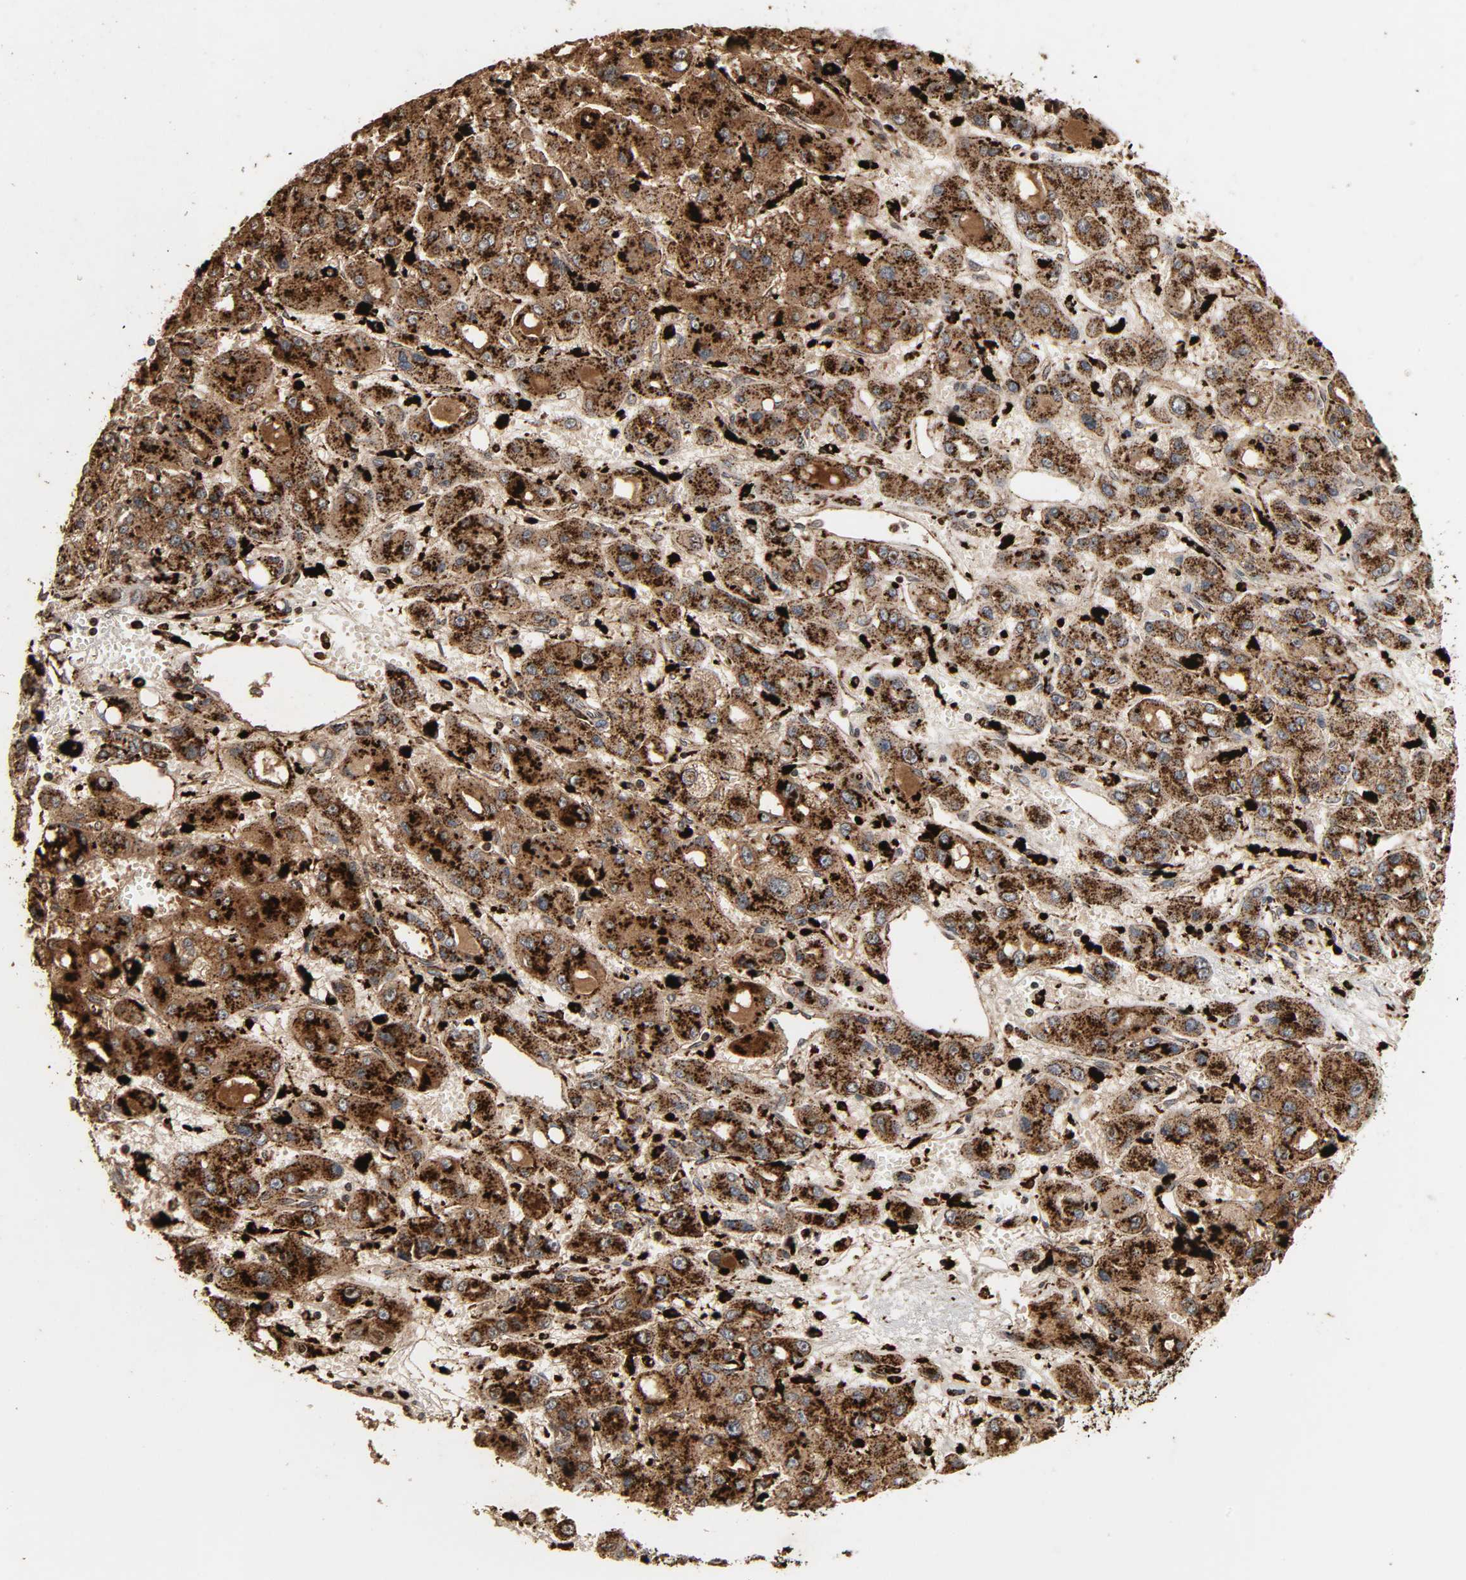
{"staining": {"intensity": "strong", "quantity": ">75%", "location": "cytoplasmic/membranous"}, "tissue": "liver cancer", "cell_type": "Tumor cells", "image_type": "cancer", "snomed": [{"axis": "morphology", "description": "Carcinoma, Hepatocellular, NOS"}, {"axis": "topography", "description": "Liver"}], "caption": "Immunohistochemistry histopathology image of neoplastic tissue: human liver hepatocellular carcinoma stained using immunohistochemistry (IHC) exhibits high levels of strong protein expression localized specifically in the cytoplasmic/membranous of tumor cells, appearing as a cytoplasmic/membranous brown color.", "gene": "PSAP", "patient": {"sex": "male", "age": 55}}